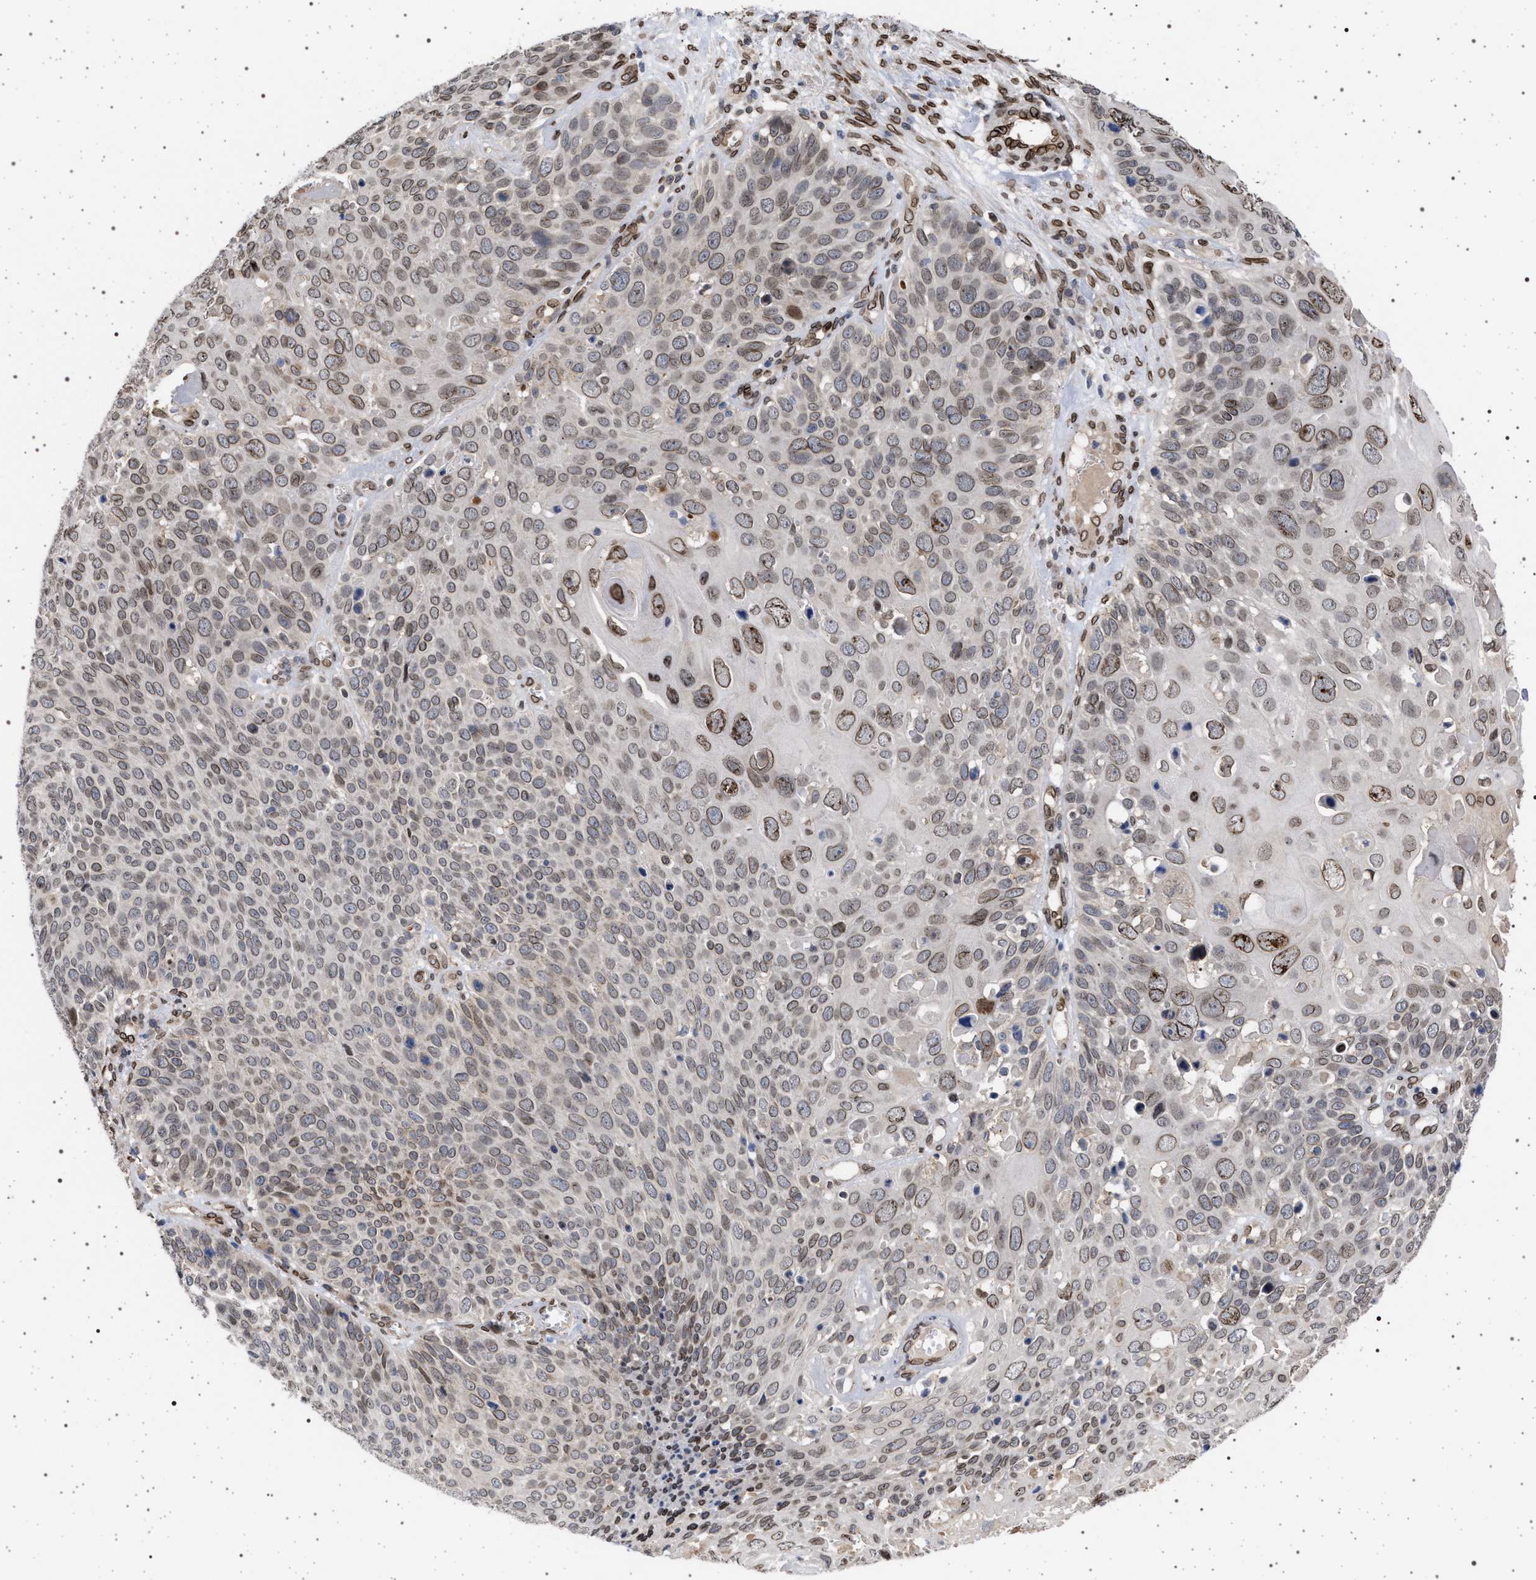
{"staining": {"intensity": "moderate", "quantity": ">75%", "location": "cytoplasmic/membranous,nuclear"}, "tissue": "cervical cancer", "cell_type": "Tumor cells", "image_type": "cancer", "snomed": [{"axis": "morphology", "description": "Squamous cell carcinoma, NOS"}, {"axis": "topography", "description": "Cervix"}], "caption": "Protein staining of cervical cancer (squamous cell carcinoma) tissue displays moderate cytoplasmic/membranous and nuclear positivity in approximately >75% of tumor cells.", "gene": "ING2", "patient": {"sex": "female", "age": 74}}